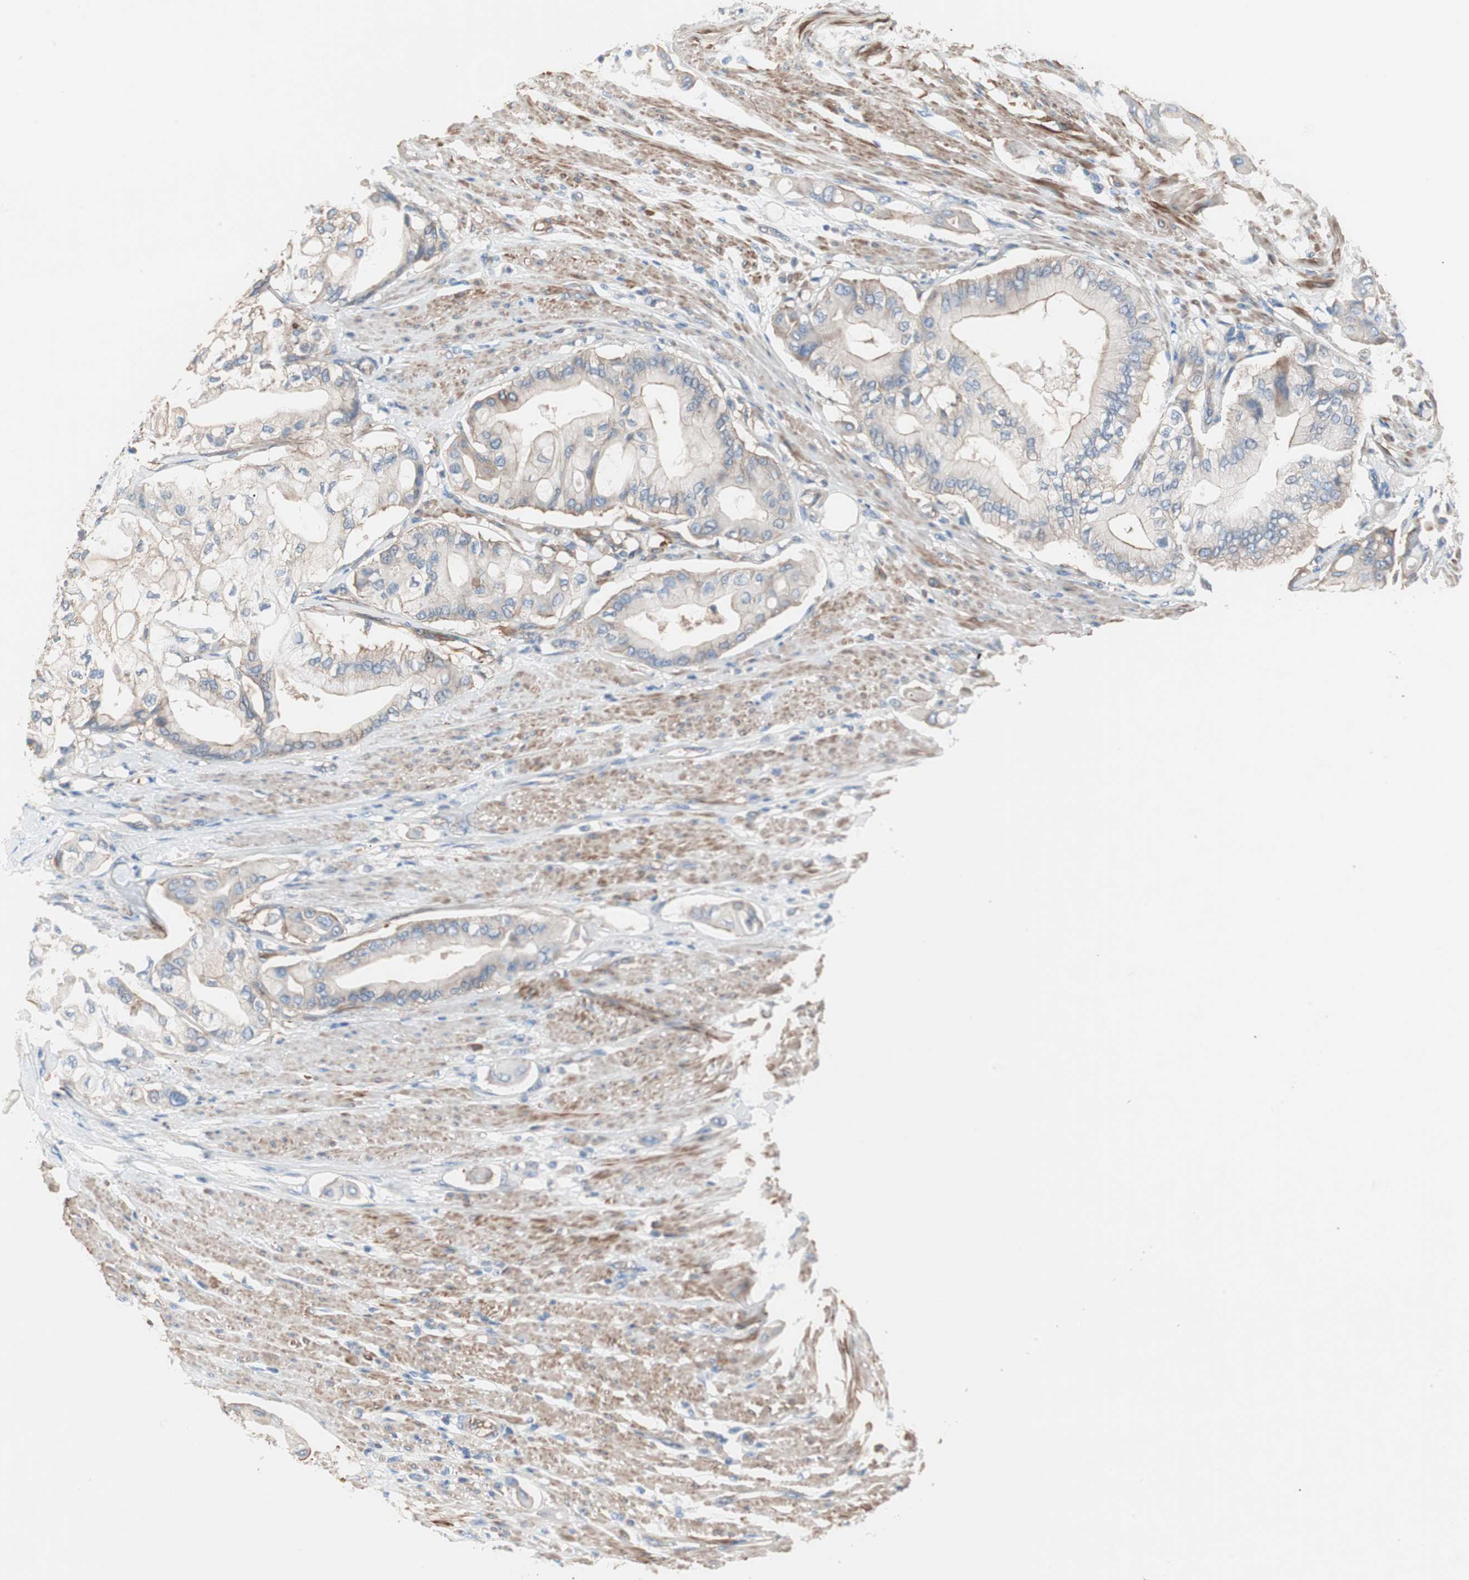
{"staining": {"intensity": "weak", "quantity": ">75%", "location": "cytoplasmic/membranous"}, "tissue": "pancreatic cancer", "cell_type": "Tumor cells", "image_type": "cancer", "snomed": [{"axis": "morphology", "description": "Adenocarcinoma, NOS"}, {"axis": "morphology", "description": "Adenocarcinoma, metastatic, NOS"}, {"axis": "topography", "description": "Lymph node"}, {"axis": "topography", "description": "Pancreas"}, {"axis": "topography", "description": "Duodenum"}], "caption": "The micrograph demonstrates staining of pancreatic metastatic adenocarcinoma, revealing weak cytoplasmic/membranous protein expression (brown color) within tumor cells.", "gene": "GPR160", "patient": {"sex": "female", "age": 64}}